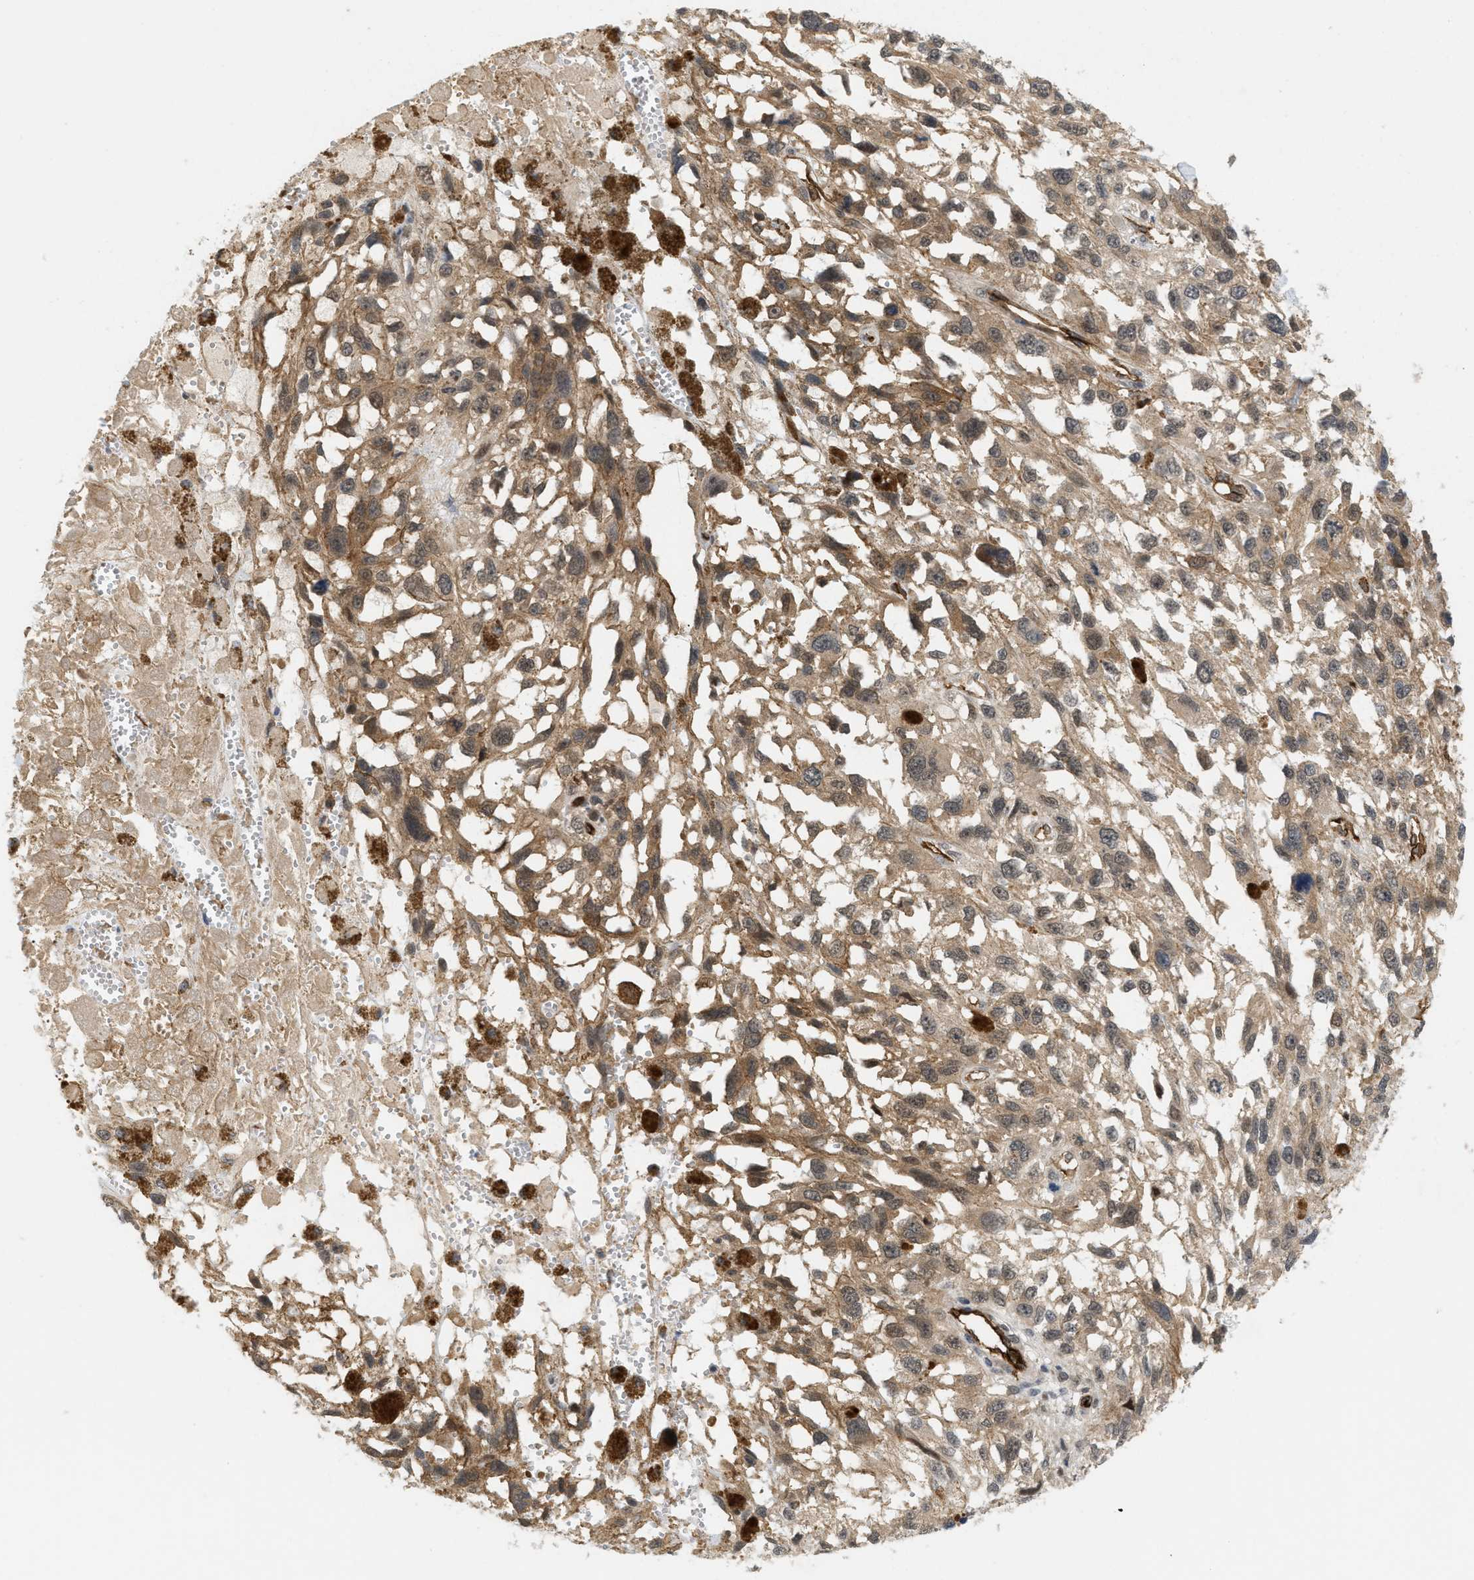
{"staining": {"intensity": "moderate", "quantity": ">75%", "location": "cytoplasmic/membranous"}, "tissue": "melanoma", "cell_type": "Tumor cells", "image_type": "cancer", "snomed": [{"axis": "morphology", "description": "Malignant melanoma, Metastatic site"}, {"axis": "topography", "description": "Lymph node"}], "caption": "An image of human malignant melanoma (metastatic site) stained for a protein demonstrates moderate cytoplasmic/membranous brown staining in tumor cells. (brown staining indicates protein expression, while blue staining denotes nuclei).", "gene": "PALMD", "patient": {"sex": "male", "age": 59}}